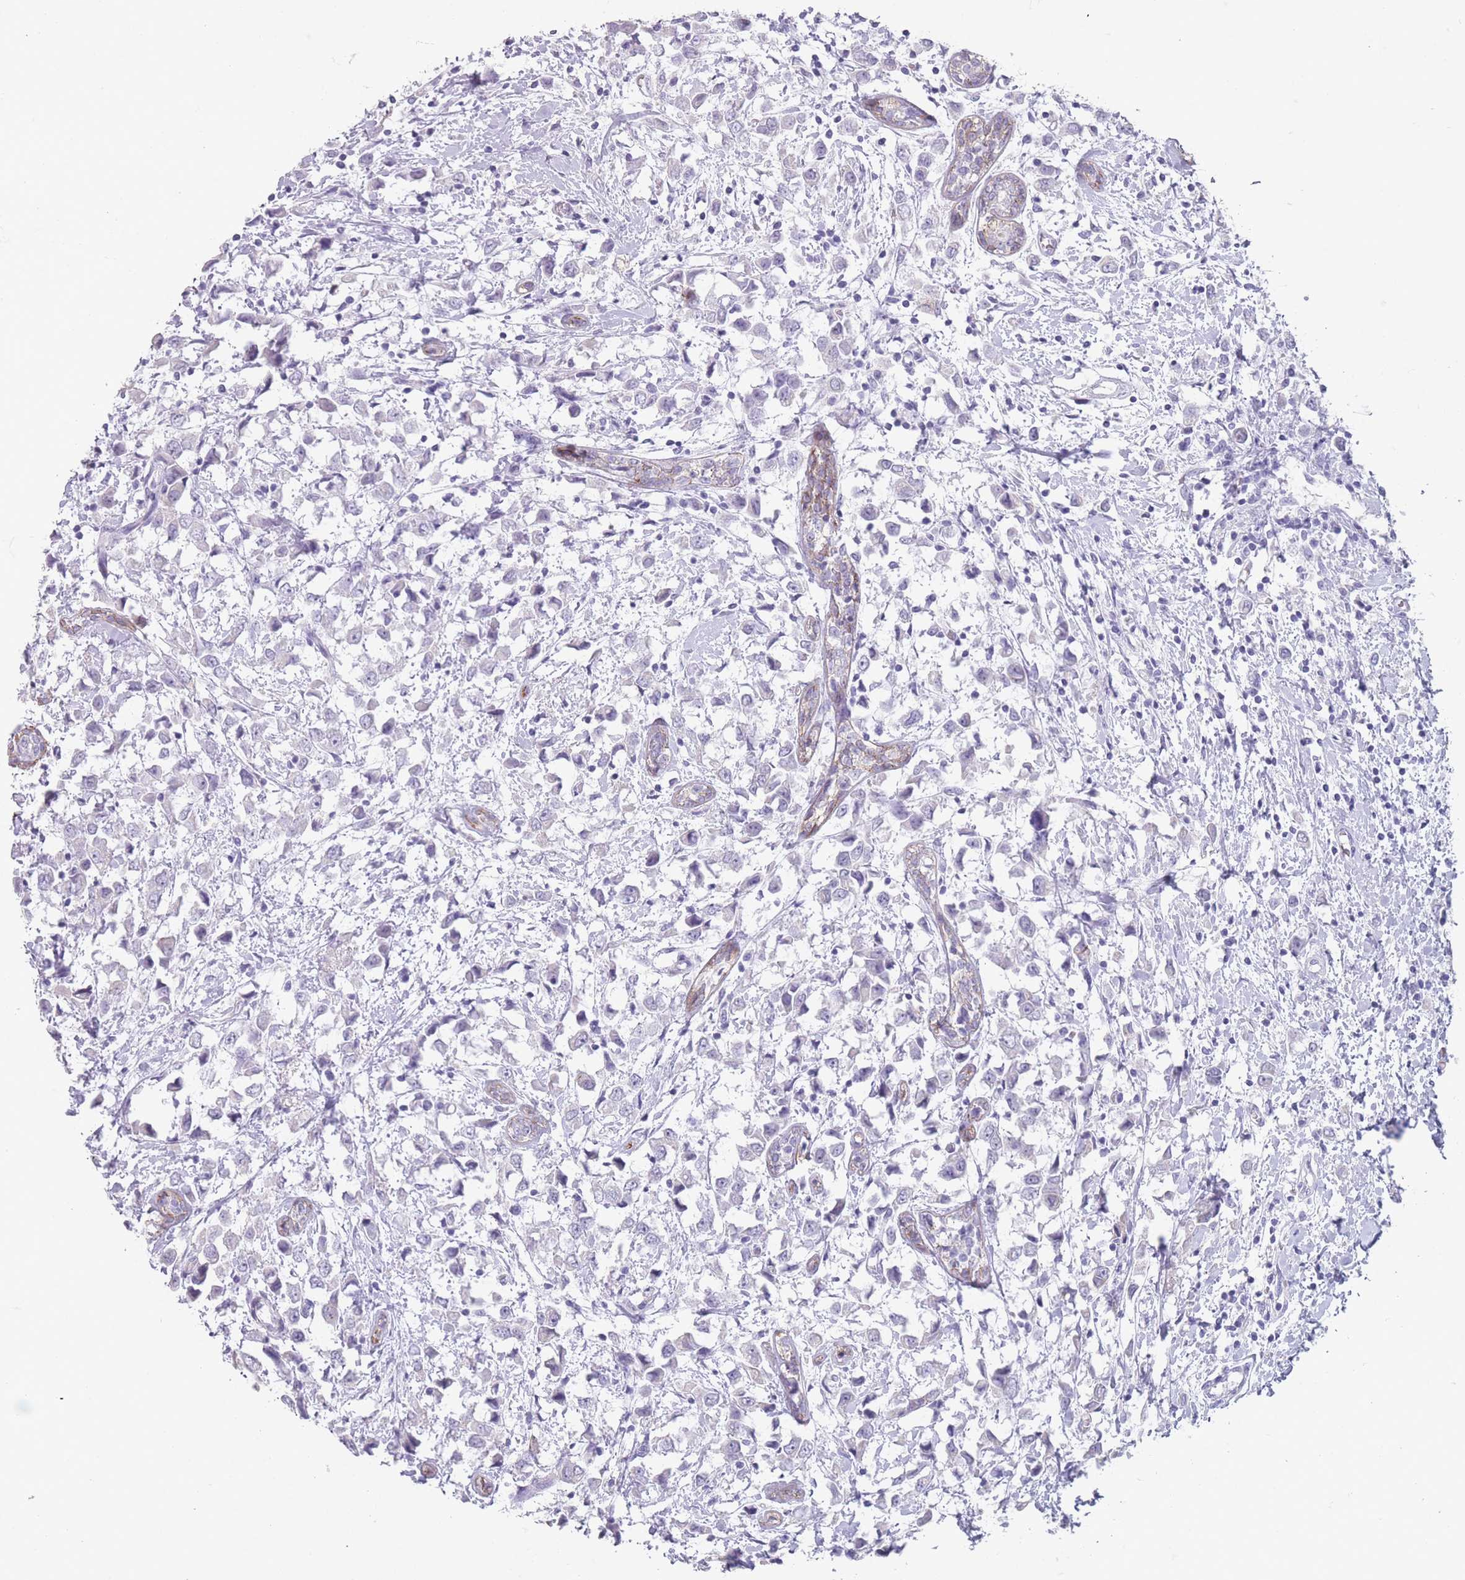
{"staining": {"intensity": "negative", "quantity": "none", "location": "none"}, "tissue": "breast cancer", "cell_type": "Tumor cells", "image_type": "cancer", "snomed": [{"axis": "morphology", "description": "Duct carcinoma"}, {"axis": "topography", "description": "Breast"}], "caption": "Human breast cancer (infiltrating ductal carcinoma) stained for a protein using immunohistochemistry demonstrates no positivity in tumor cells.", "gene": "RHBG", "patient": {"sex": "female", "age": 61}}